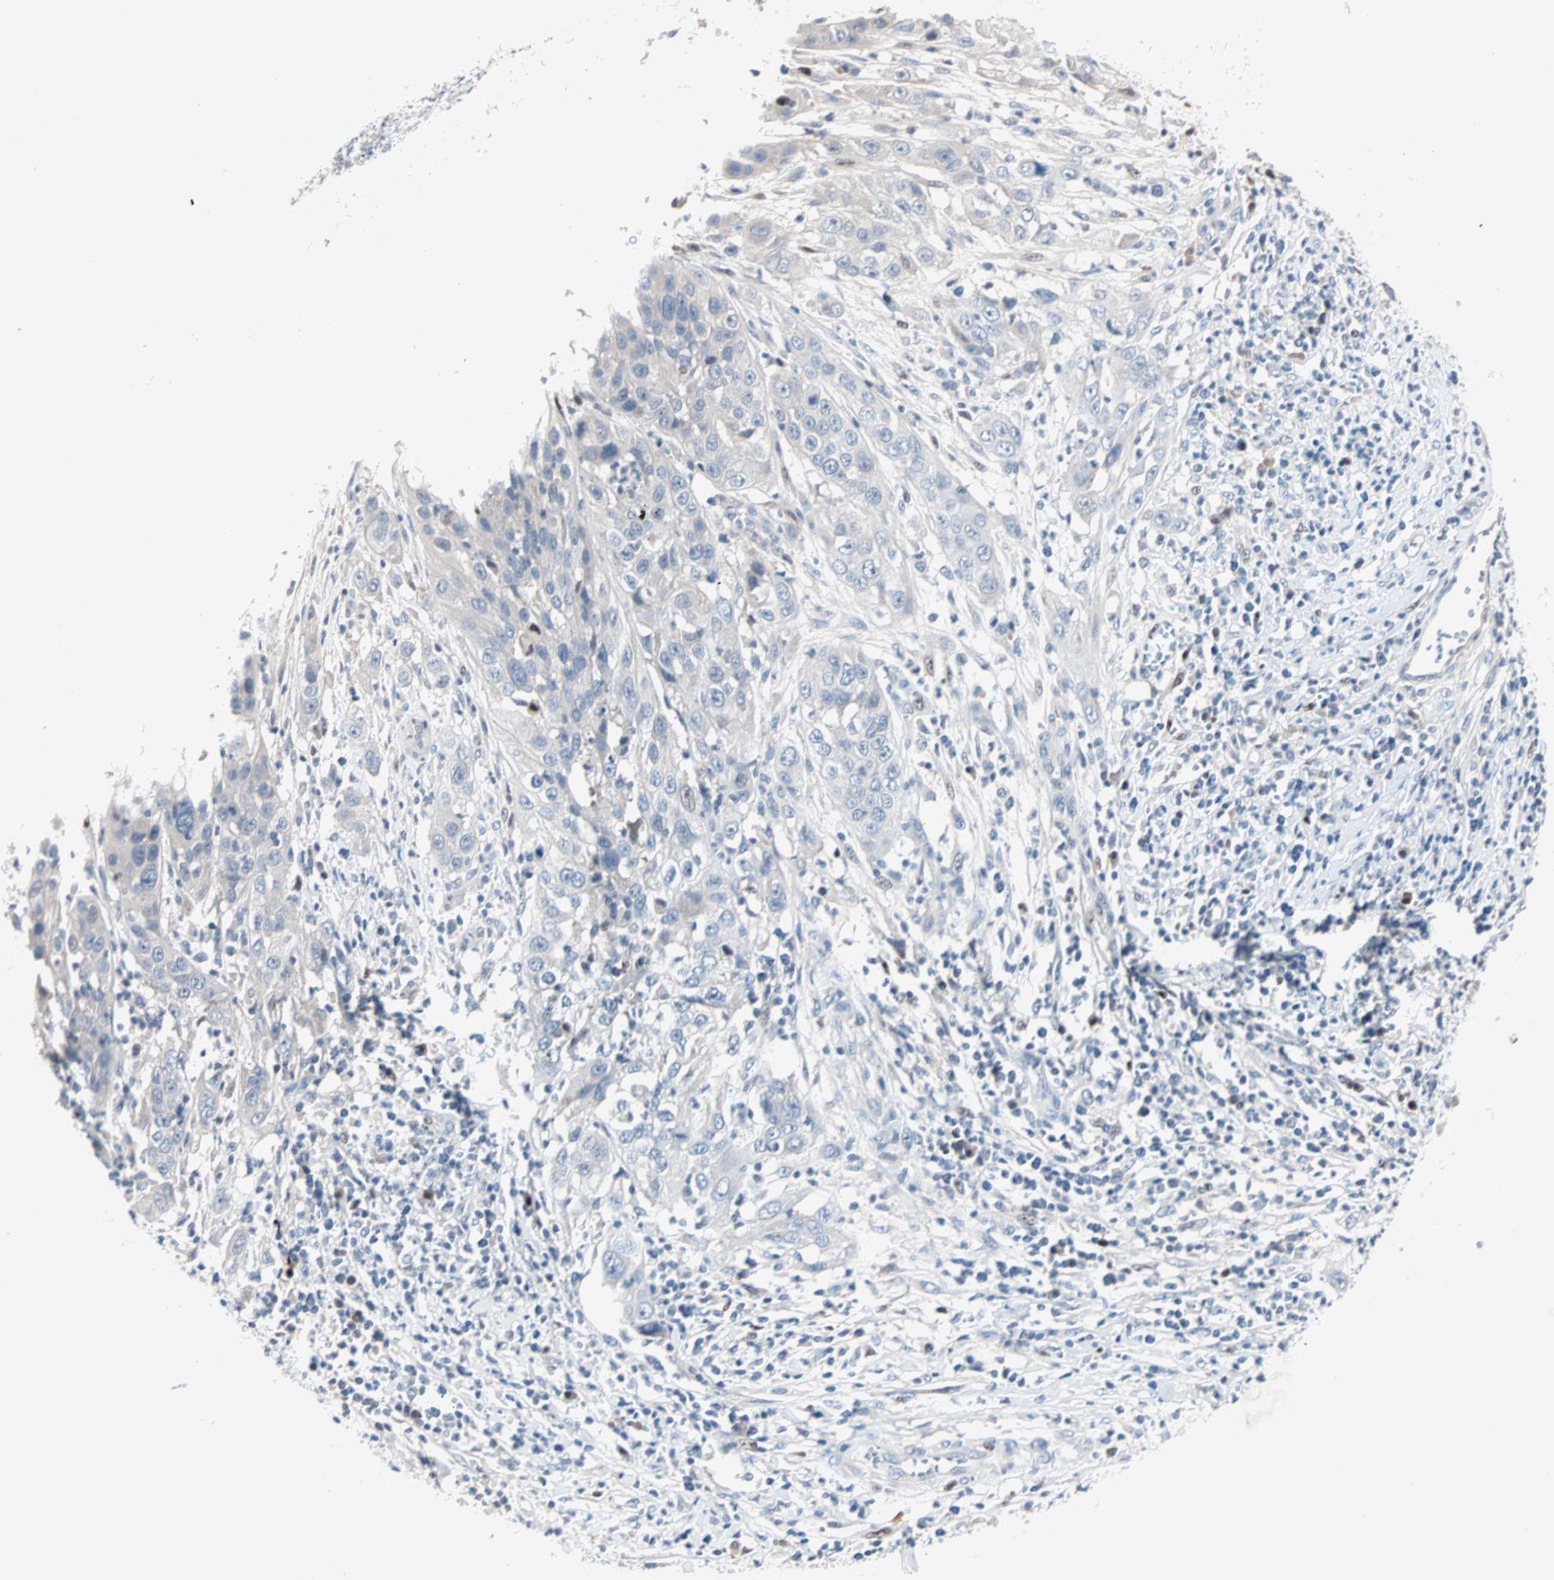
{"staining": {"intensity": "negative", "quantity": "none", "location": "none"}, "tissue": "cervical cancer", "cell_type": "Tumor cells", "image_type": "cancer", "snomed": [{"axis": "morphology", "description": "Squamous cell carcinoma, NOS"}, {"axis": "topography", "description": "Cervix"}], "caption": "Immunohistochemical staining of cervical cancer (squamous cell carcinoma) demonstrates no significant expression in tumor cells.", "gene": "CCNE2", "patient": {"sex": "female", "age": 32}}